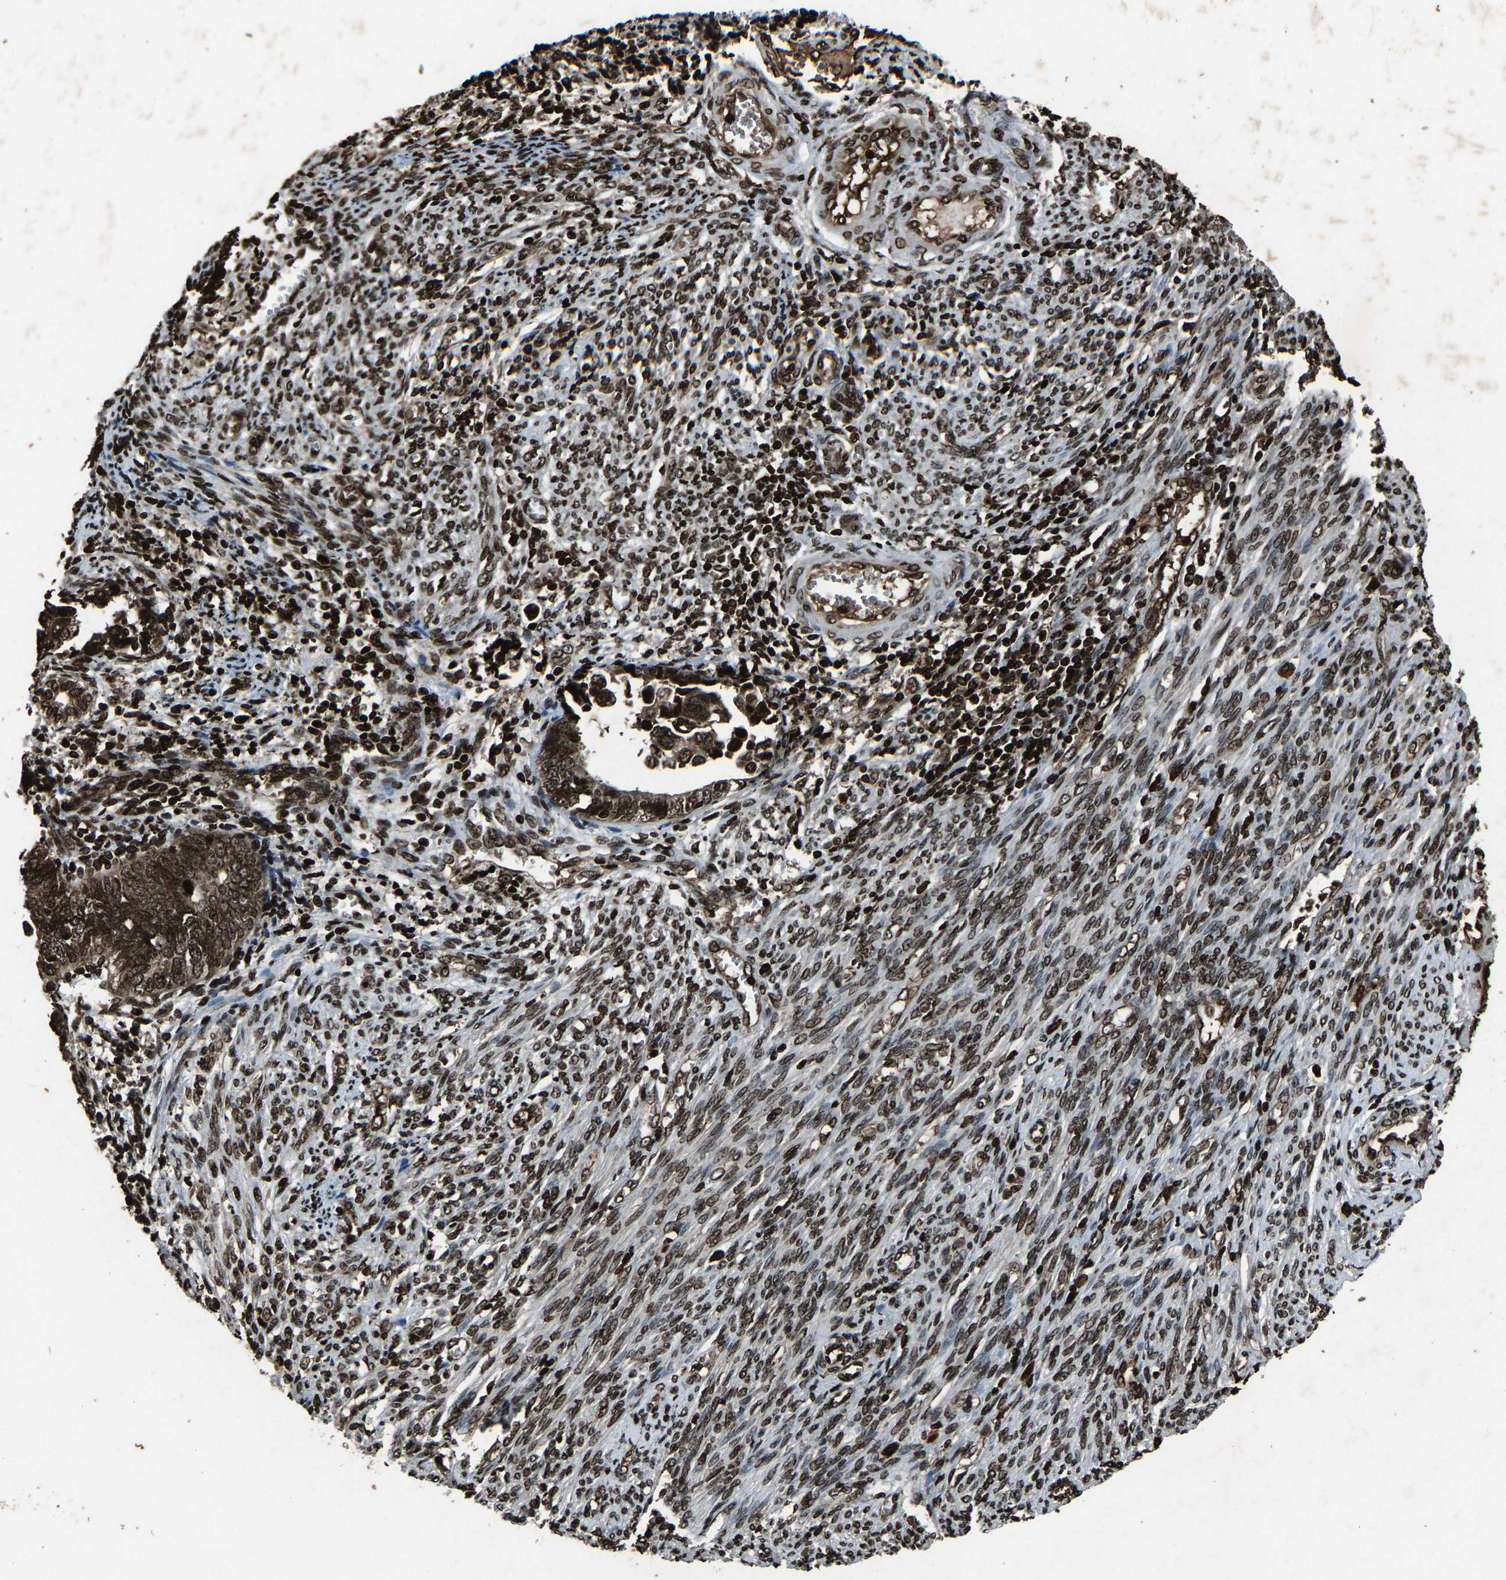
{"staining": {"intensity": "strong", "quantity": ">75%", "location": "cytoplasmic/membranous,nuclear"}, "tissue": "endometrial cancer", "cell_type": "Tumor cells", "image_type": "cancer", "snomed": [{"axis": "morphology", "description": "Adenocarcinoma, NOS"}, {"axis": "topography", "description": "Endometrium"}], "caption": "IHC photomicrograph of endometrial cancer stained for a protein (brown), which exhibits high levels of strong cytoplasmic/membranous and nuclear staining in approximately >75% of tumor cells.", "gene": "H4C1", "patient": {"sex": "female", "age": 75}}